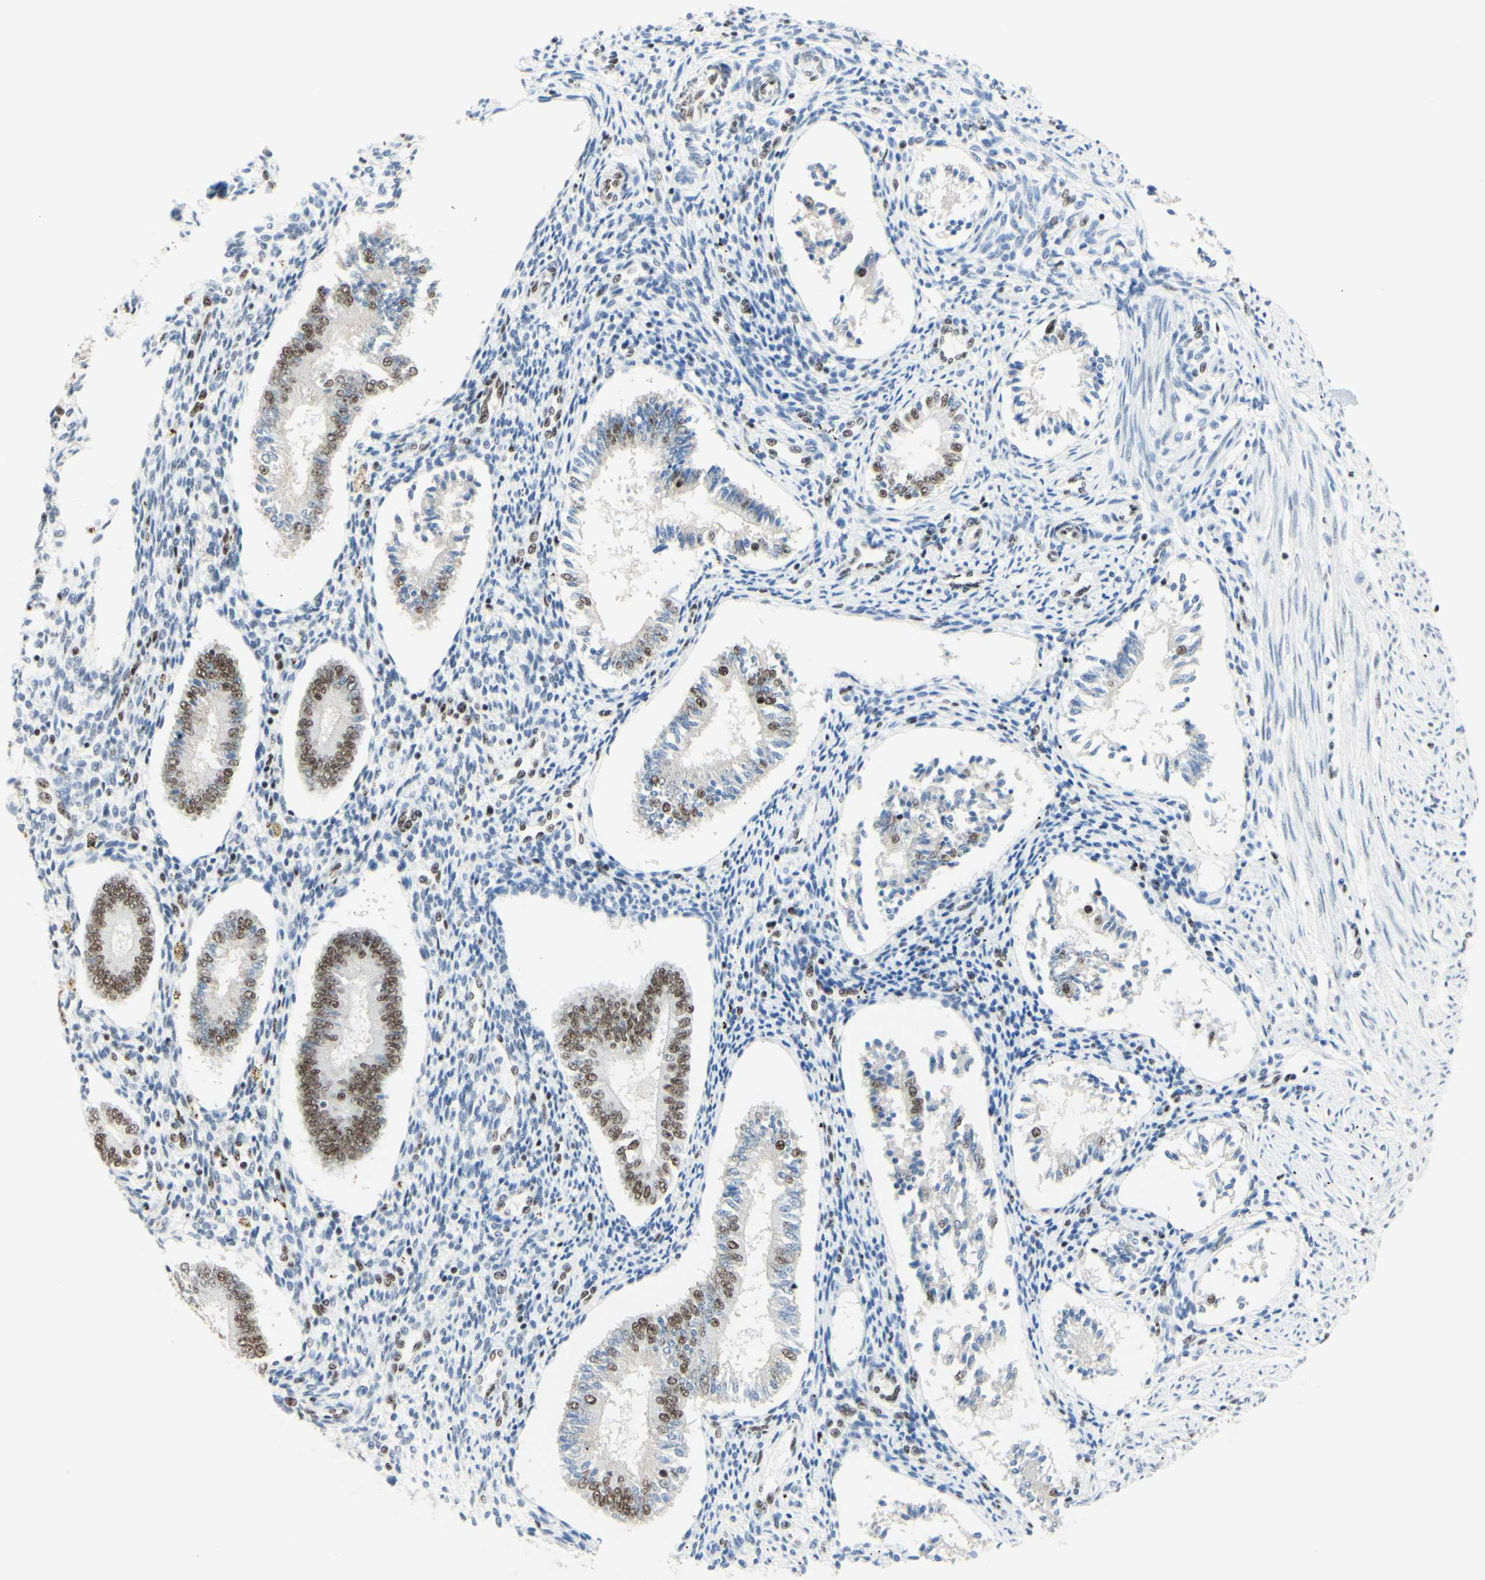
{"staining": {"intensity": "weak", "quantity": "<25%", "location": "nuclear"}, "tissue": "endometrium", "cell_type": "Cells in endometrial stroma", "image_type": "normal", "snomed": [{"axis": "morphology", "description": "Normal tissue, NOS"}, {"axis": "topography", "description": "Endometrium"}], "caption": "This histopathology image is of benign endometrium stained with IHC to label a protein in brown with the nuclei are counter-stained blue. There is no positivity in cells in endometrial stroma. (DAB immunohistochemistry (IHC), high magnification).", "gene": "WTAP", "patient": {"sex": "female", "age": 42}}